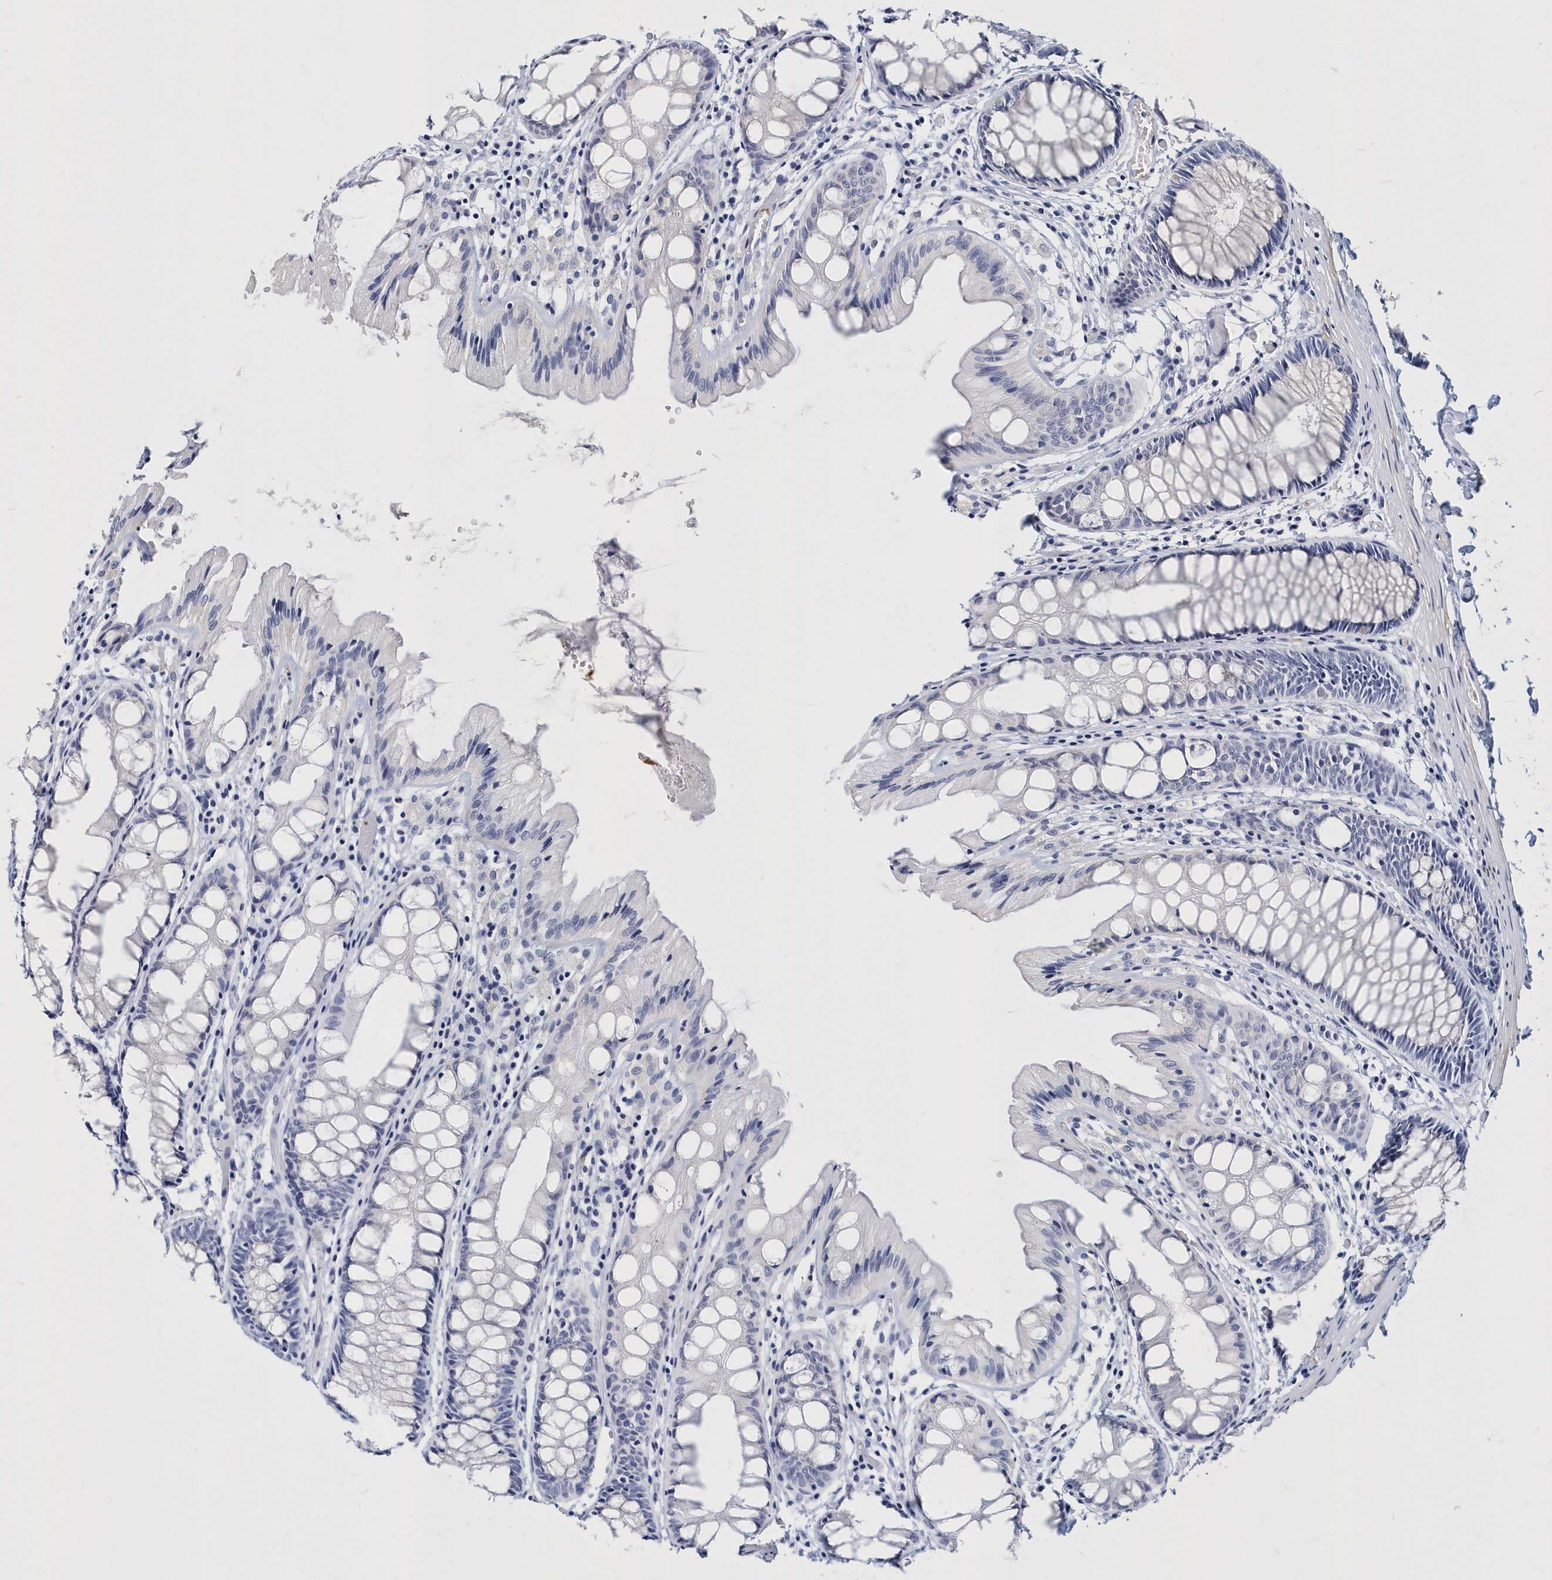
{"staining": {"intensity": "negative", "quantity": "none", "location": "none"}, "tissue": "colon", "cell_type": "Endothelial cells", "image_type": "normal", "snomed": [{"axis": "morphology", "description": "Normal tissue, NOS"}, {"axis": "topography", "description": "Colon"}], "caption": "Photomicrograph shows no protein expression in endothelial cells of benign colon. (Stains: DAB (3,3'-diaminobenzidine) IHC with hematoxylin counter stain, Microscopy: brightfield microscopy at high magnification).", "gene": "ITGA2B", "patient": {"sex": "male", "age": 47}}